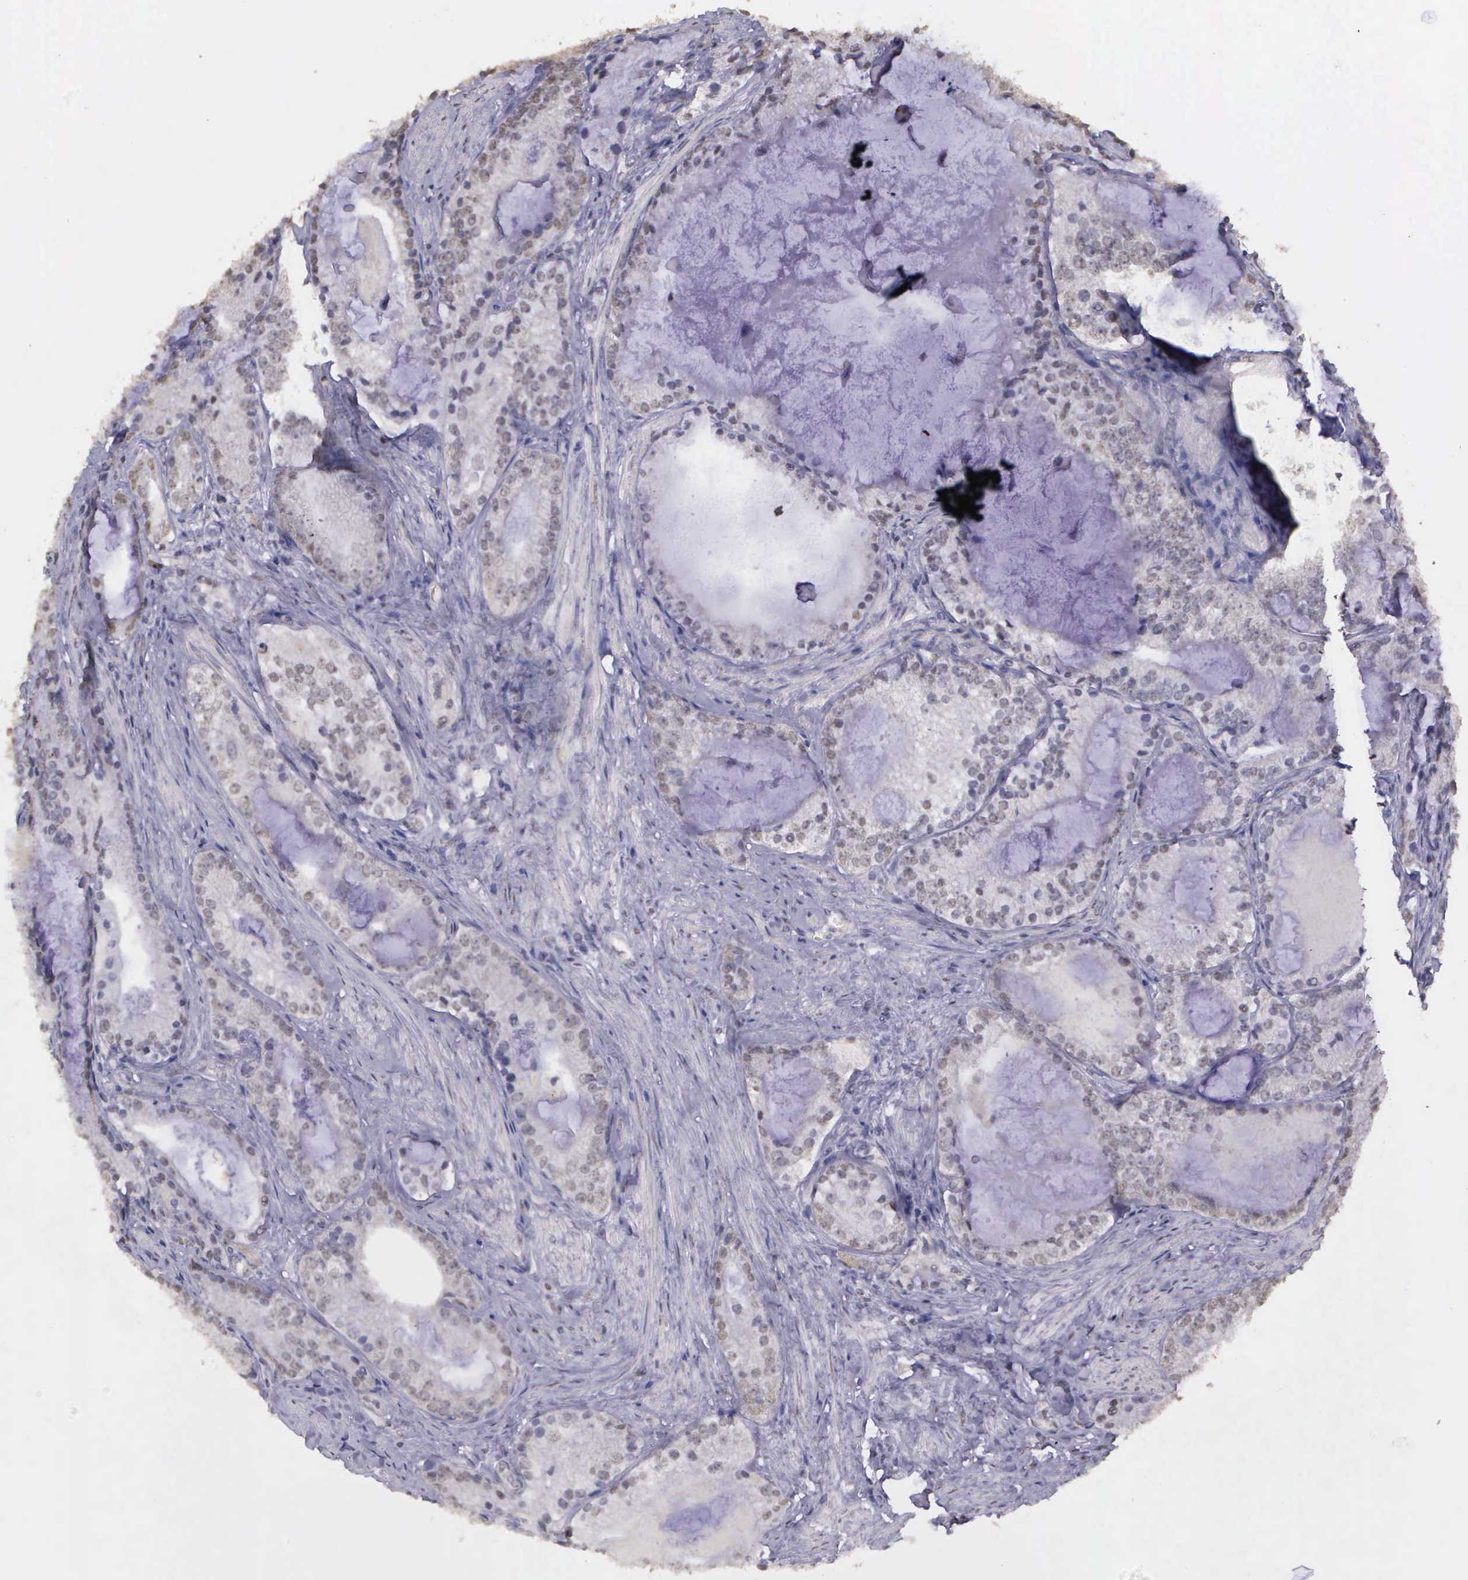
{"staining": {"intensity": "weak", "quantity": "<25%", "location": "nuclear"}, "tissue": "prostate cancer", "cell_type": "Tumor cells", "image_type": "cancer", "snomed": [{"axis": "morphology", "description": "Adenocarcinoma, High grade"}, {"axis": "topography", "description": "Prostate"}], "caption": "Immunohistochemical staining of human prostate adenocarcinoma (high-grade) displays no significant expression in tumor cells.", "gene": "ARMCX5", "patient": {"sex": "male", "age": 63}}